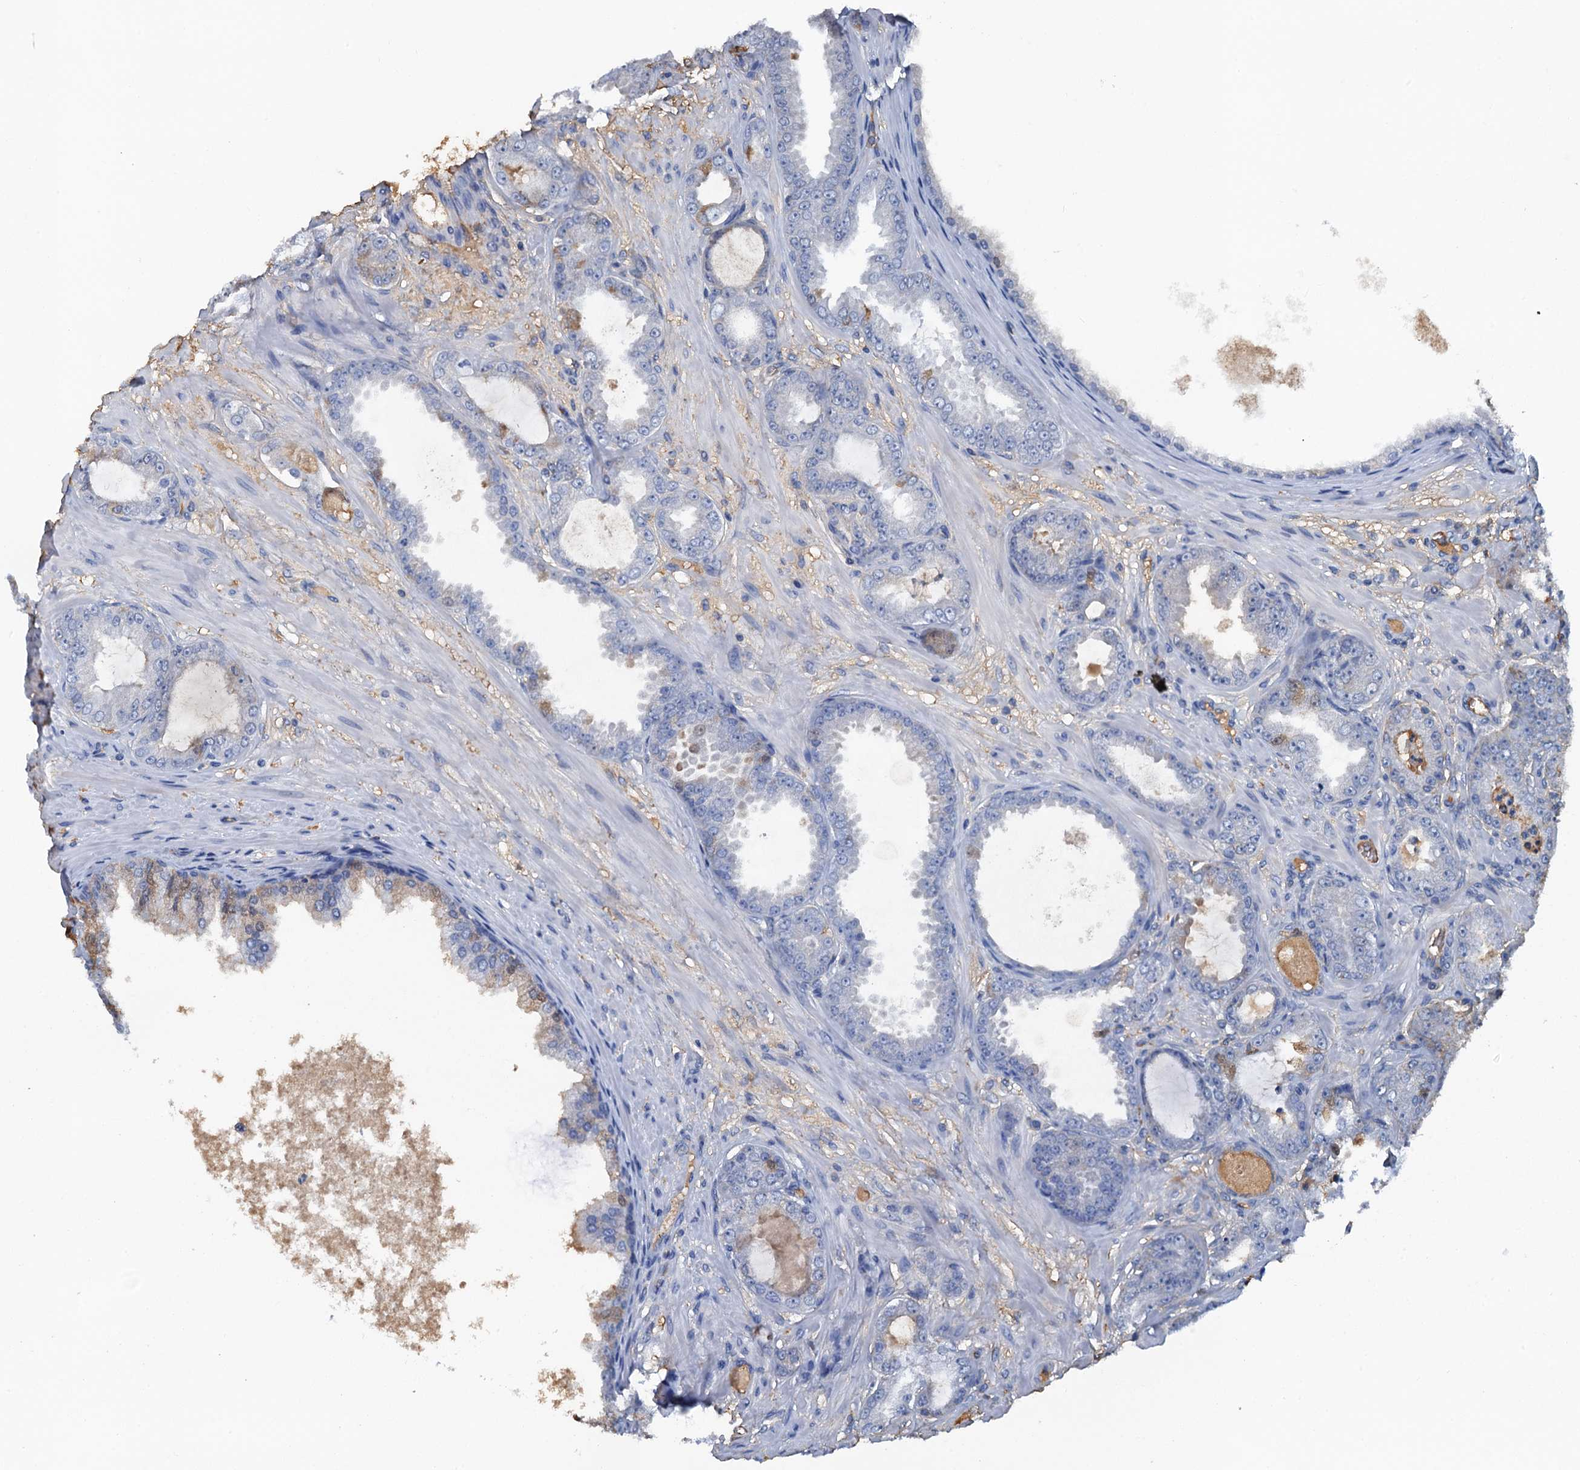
{"staining": {"intensity": "negative", "quantity": "none", "location": "none"}, "tissue": "prostate cancer", "cell_type": "Tumor cells", "image_type": "cancer", "snomed": [{"axis": "morphology", "description": "Adenocarcinoma, Low grade"}, {"axis": "topography", "description": "Prostate"}], "caption": "IHC histopathology image of human prostate cancer stained for a protein (brown), which exhibits no staining in tumor cells.", "gene": "LSM14B", "patient": {"sex": "male", "age": 63}}